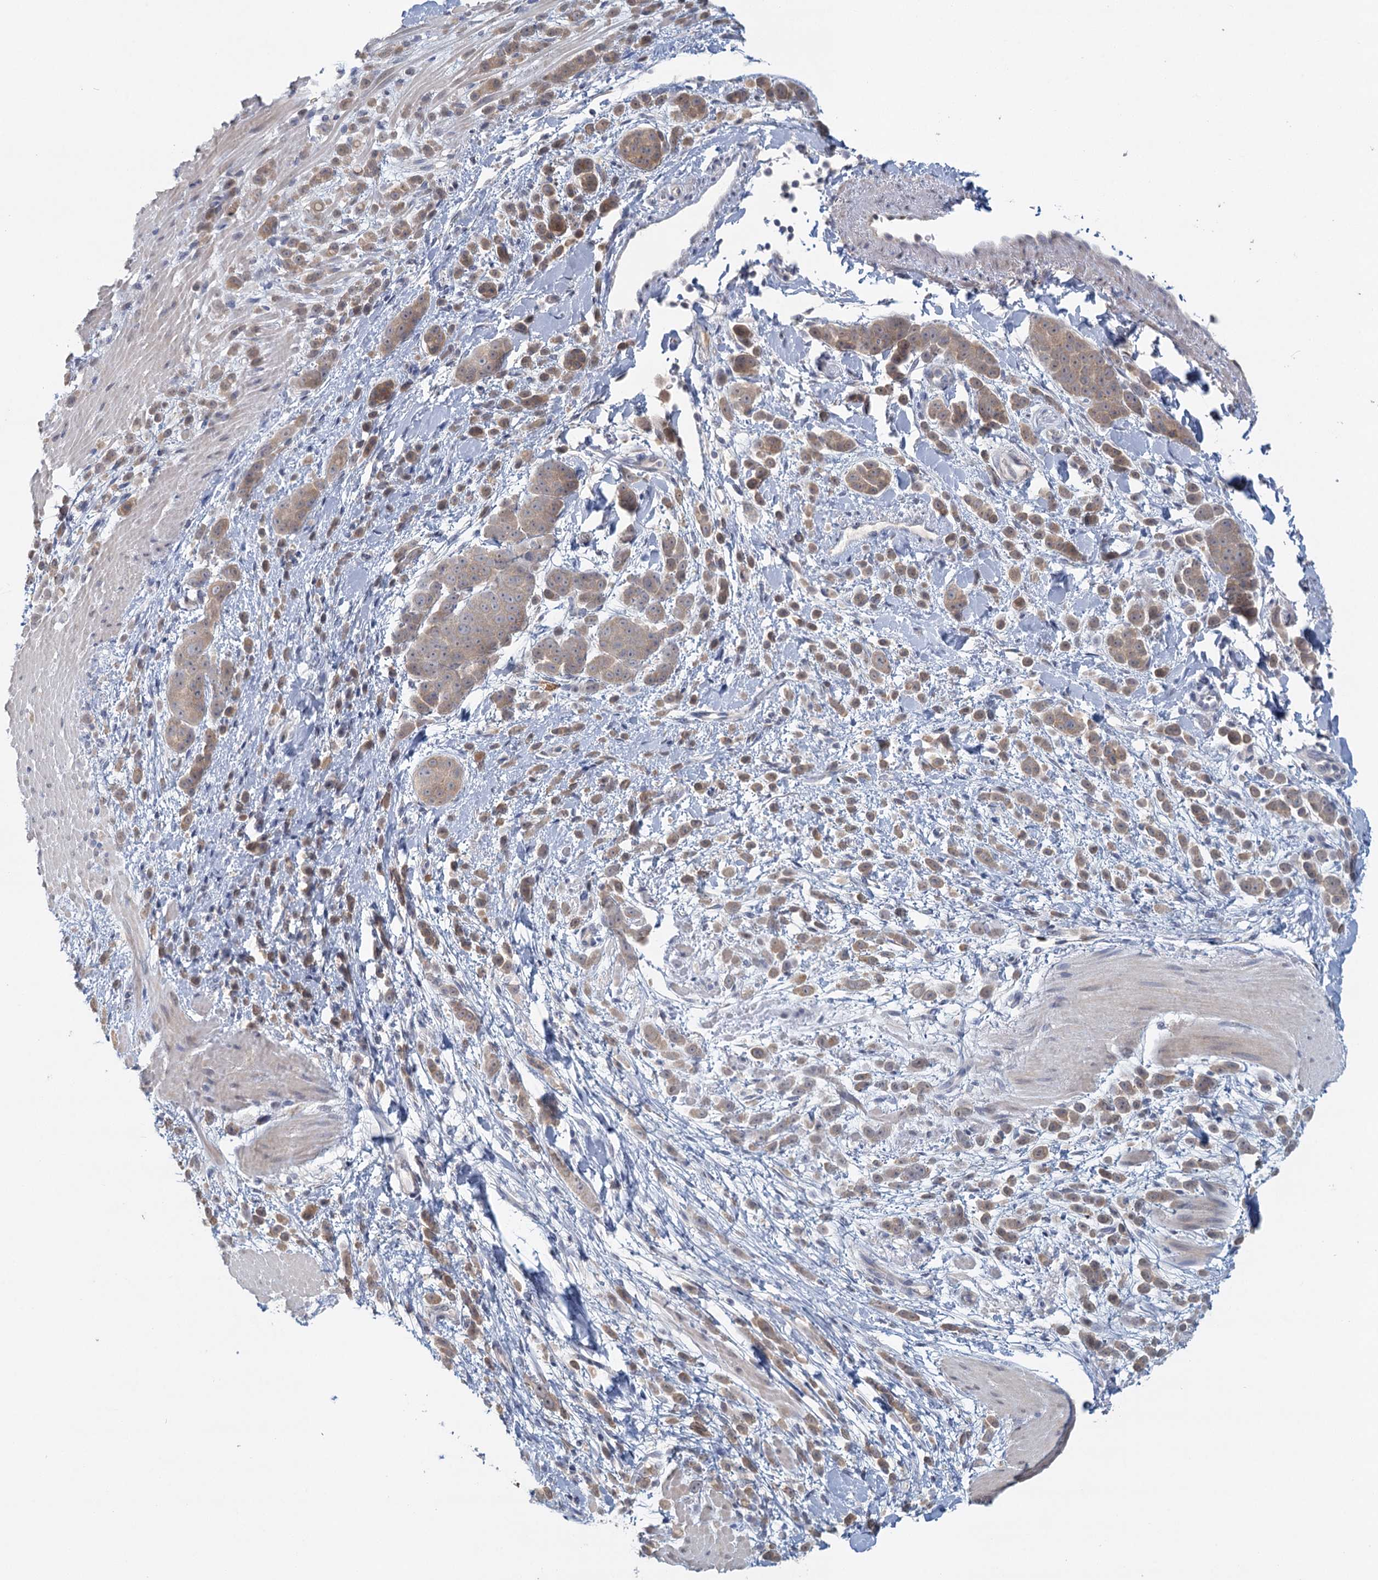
{"staining": {"intensity": "moderate", "quantity": ">75%", "location": "cytoplasmic/membranous"}, "tissue": "pancreatic cancer", "cell_type": "Tumor cells", "image_type": "cancer", "snomed": [{"axis": "morphology", "description": "Normal tissue, NOS"}, {"axis": "morphology", "description": "Adenocarcinoma, NOS"}, {"axis": "topography", "description": "Pancreas"}], "caption": "Pancreatic cancer (adenocarcinoma) stained for a protein demonstrates moderate cytoplasmic/membranous positivity in tumor cells.", "gene": "MYO7B", "patient": {"sex": "female", "age": 64}}